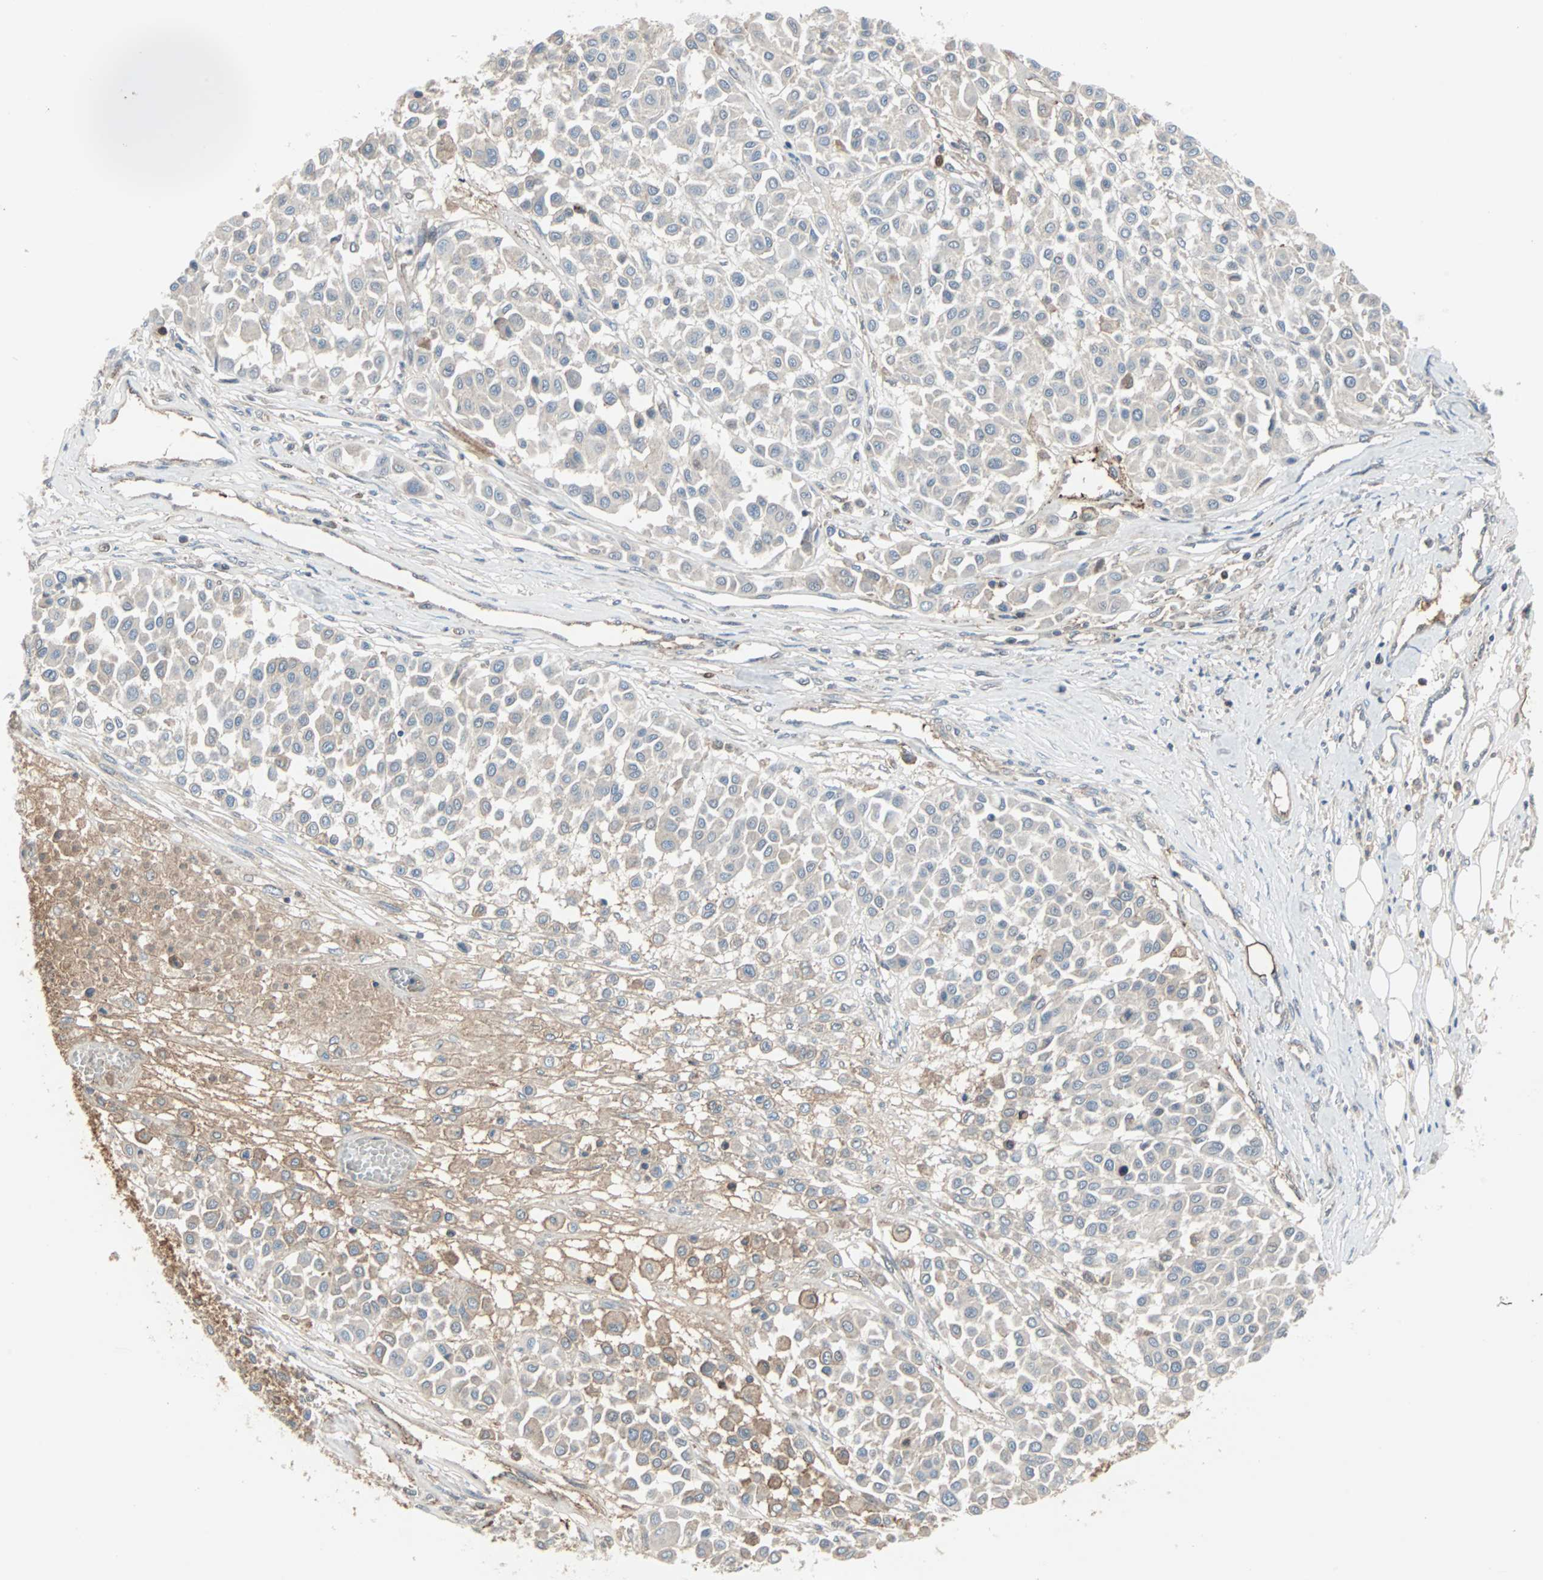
{"staining": {"intensity": "weak", "quantity": "<25%", "location": "cytoplasmic/membranous"}, "tissue": "melanoma", "cell_type": "Tumor cells", "image_type": "cancer", "snomed": [{"axis": "morphology", "description": "Malignant melanoma, Metastatic site"}, {"axis": "topography", "description": "Soft tissue"}], "caption": "A micrograph of human malignant melanoma (metastatic site) is negative for staining in tumor cells. The staining is performed using DAB (3,3'-diaminobenzidine) brown chromogen with nuclei counter-stained in using hematoxylin.", "gene": "CASP3", "patient": {"sex": "male", "age": 41}}